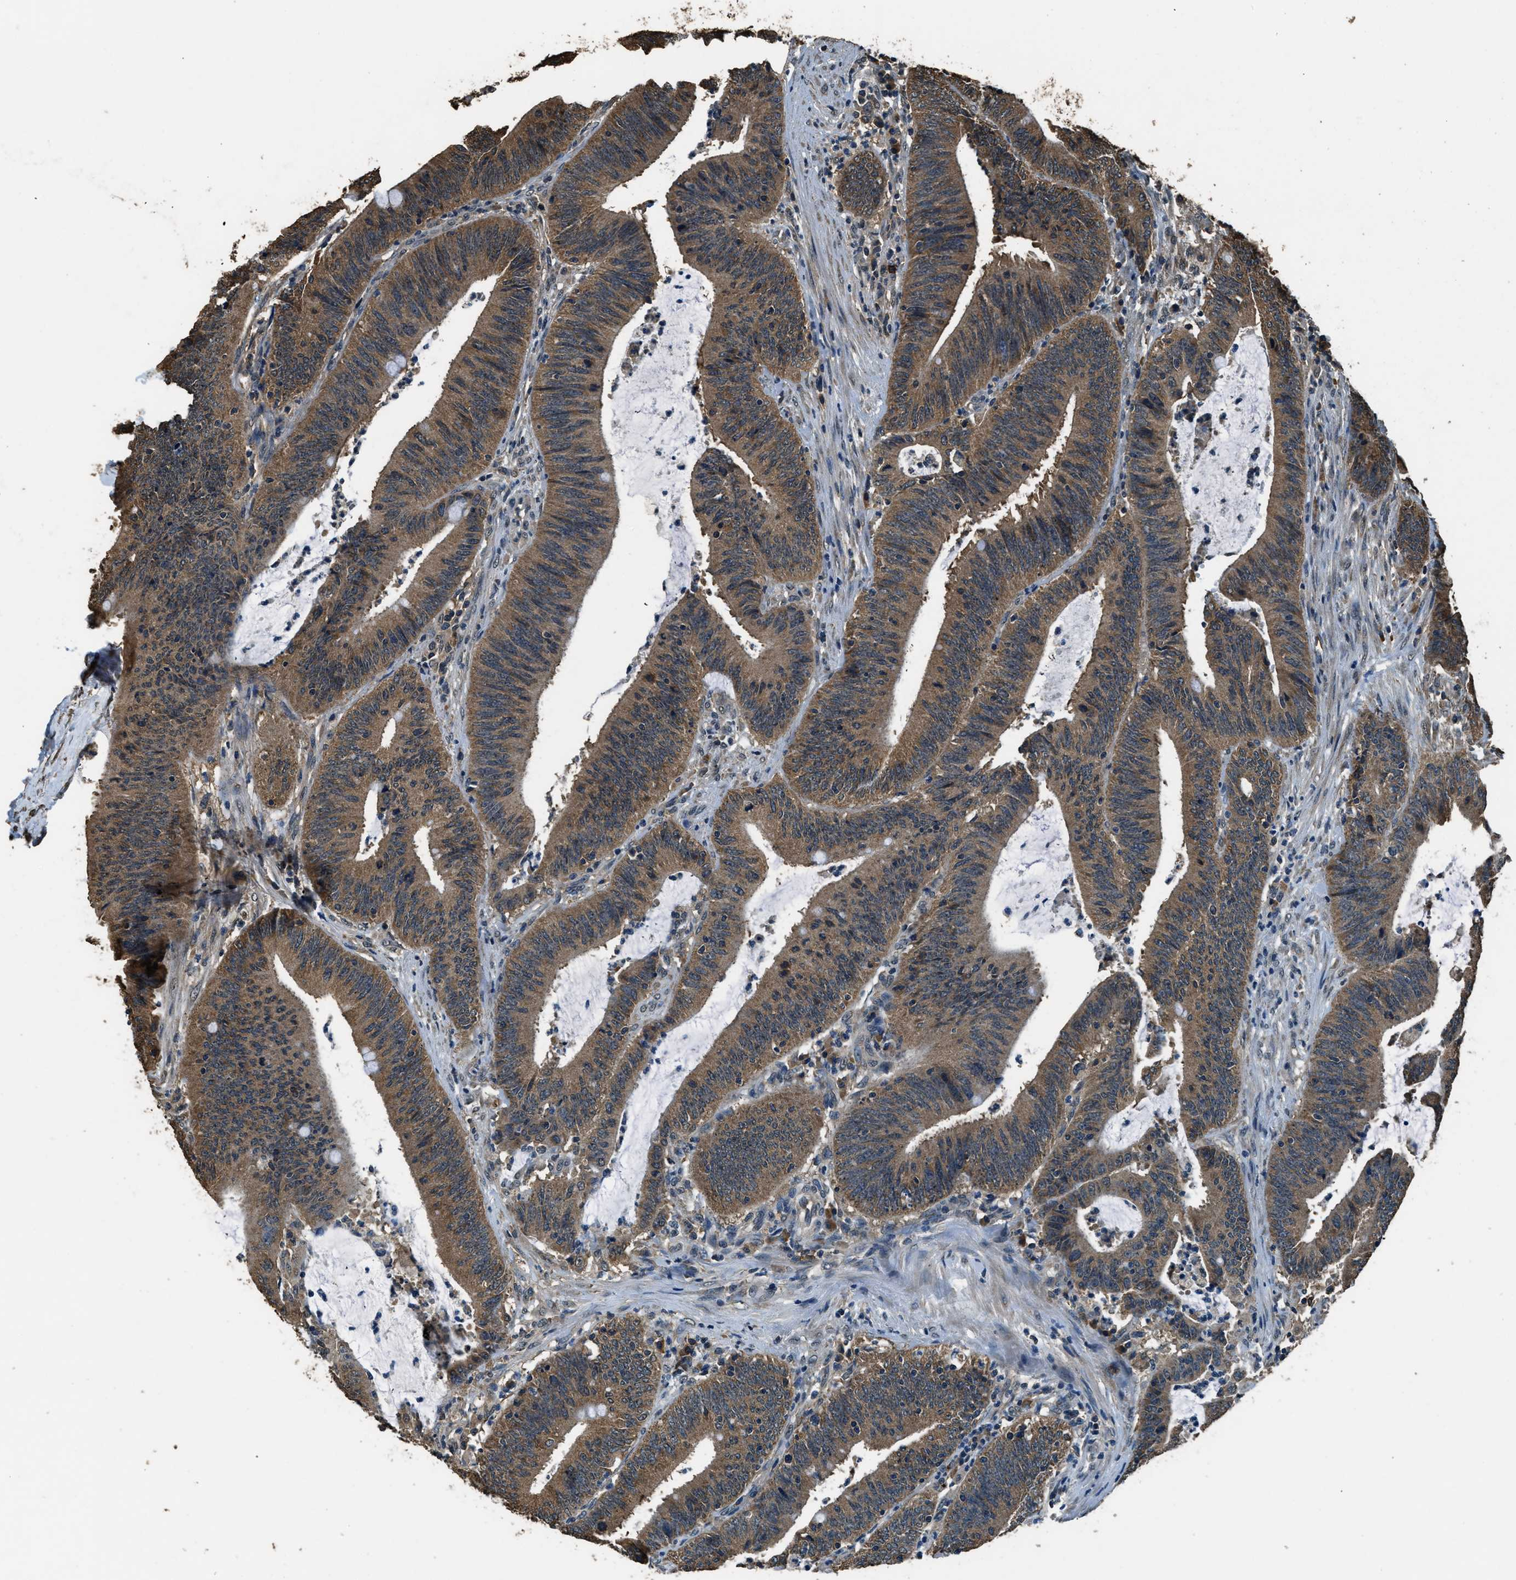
{"staining": {"intensity": "moderate", "quantity": ">75%", "location": "cytoplasmic/membranous"}, "tissue": "colorectal cancer", "cell_type": "Tumor cells", "image_type": "cancer", "snomed": [{"axis": "morphology", "description": "Normal tissue, NOS"}, {"axis": "morphology", "description": "Adenocarcinoma, NOS"}, {"axis": "topography", "description": "Rectum"}], "caption": "Immunohistochemistry (IHC) (DAB) staining of human colorectal cancer (adenocarcinoma) exhibits moderate cytoplasmic/membranous protein staining in about >75% of tumor cells.", "gene": "SALL3", "patient": {"sex": "female", "age": 66}}